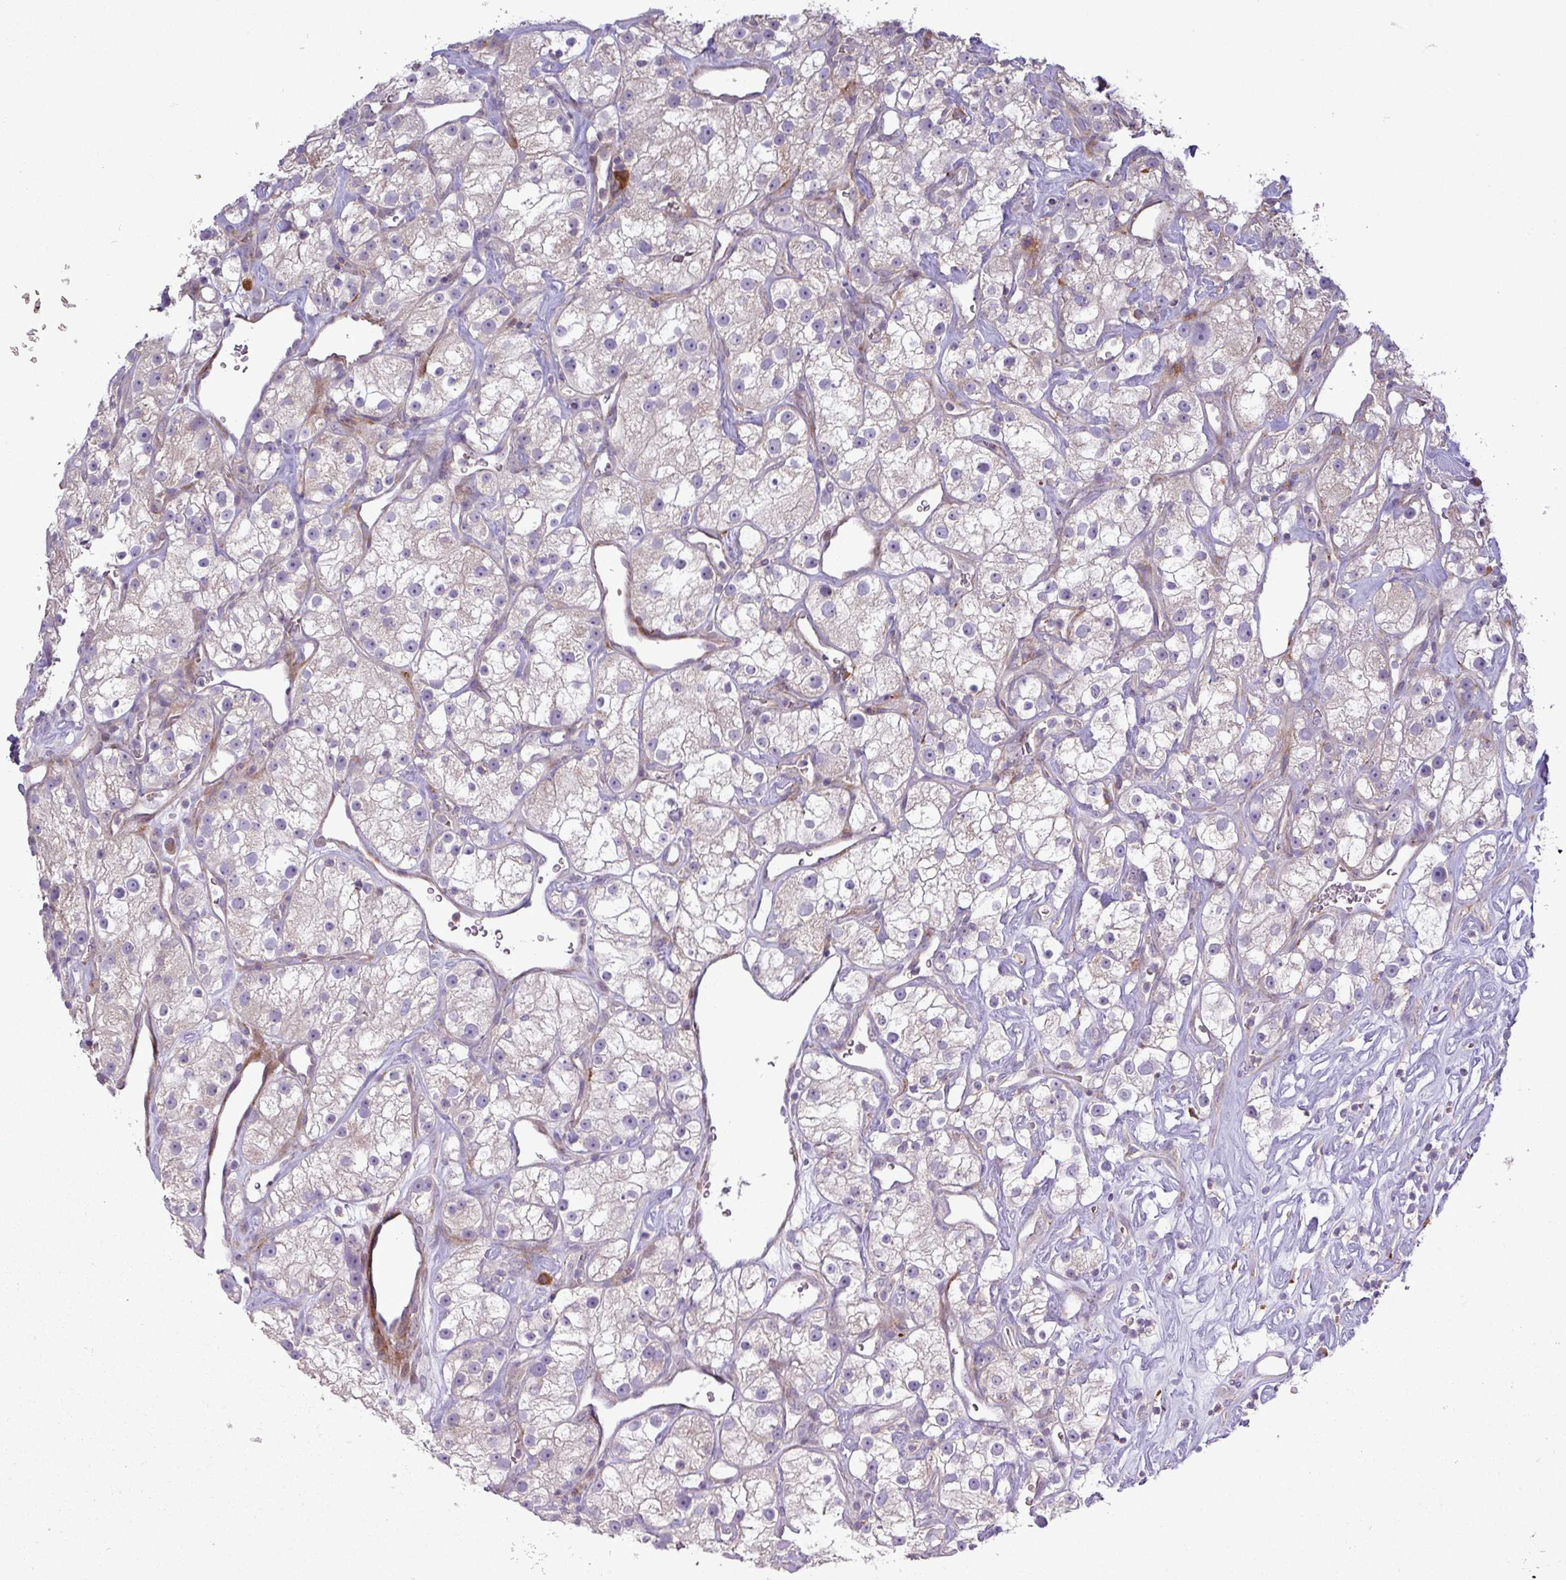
{"staining": {"intensity": "negative", "quantity": "none", "location": "none"}, "tissue": "renal cancer", "cell_type": "Tumor cells", "image_type": "cancer", "snomed": [{"axis": "morphology", "description": "Adenocarcinoma, NOS"}, {"axis": "topography", "description": "Kidney"}], "caption": "DAB (3,3'-diaminobenzidine) immunohistochemical staining of human adenocarcinoma (renal) demonstrates no significant positivity in tumor cells.", "gene": "TPRA1", "patient": {"sex": "male", "age": 77}}